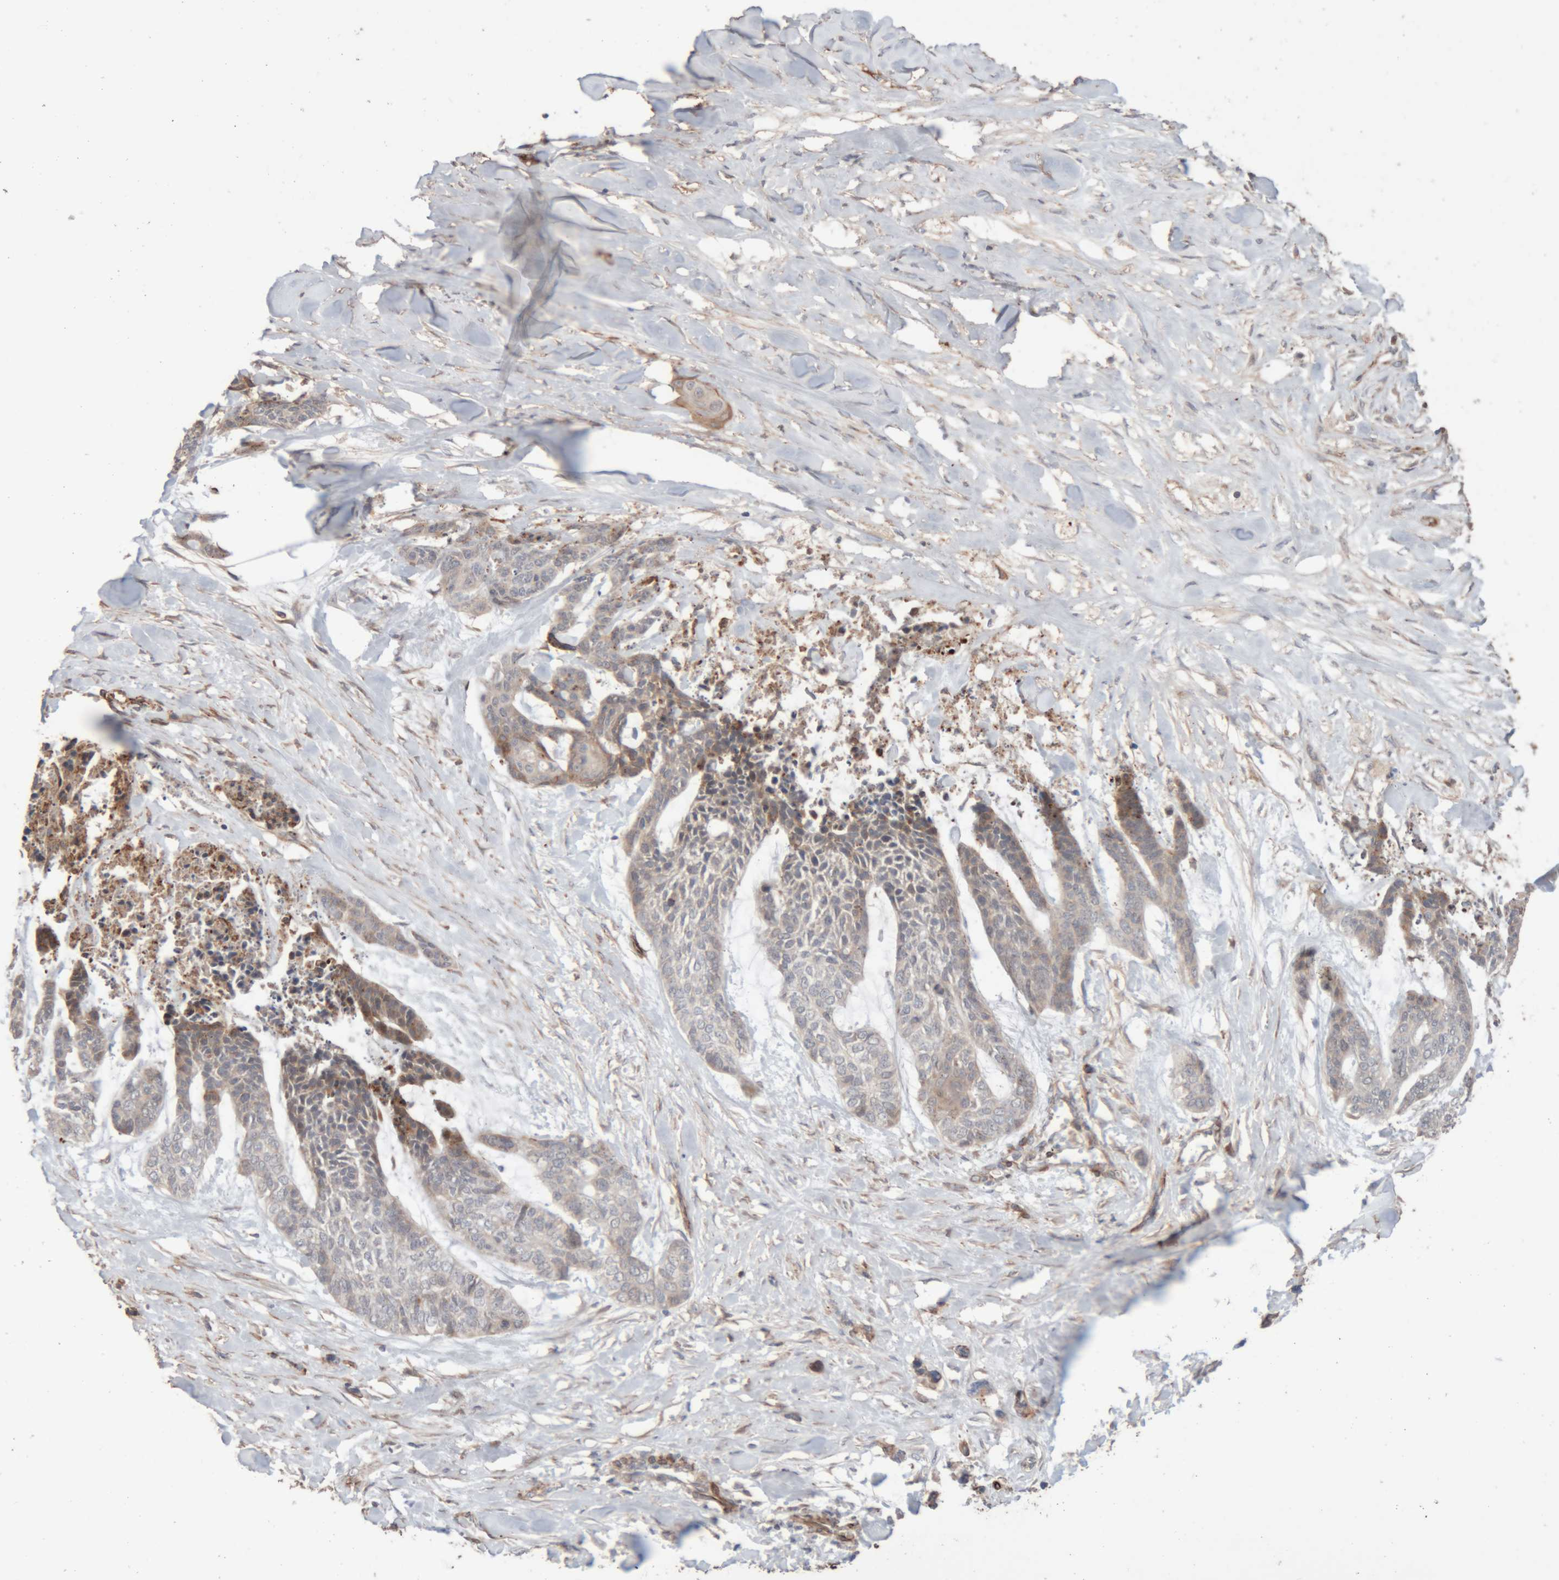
{"staining": {"intensity": "weak", "quantity": "<25%", "location": "cytoplasmic/membranous"}, "tissue": "skin cancer", "cell_type": "Tumor cells", "image_type": "cancer", "snomed": [{"axis": "morphology", "description": "Basal cell carcinoma"}, {"axis": "topography", "description": "Skin"}], "caption": "Immunohistochemistry (IHC) of human skin cancer demonstrates no positivity in tumor cells.", "gene": "RAB32", "patient": {"sex": "female", "age": 64}}